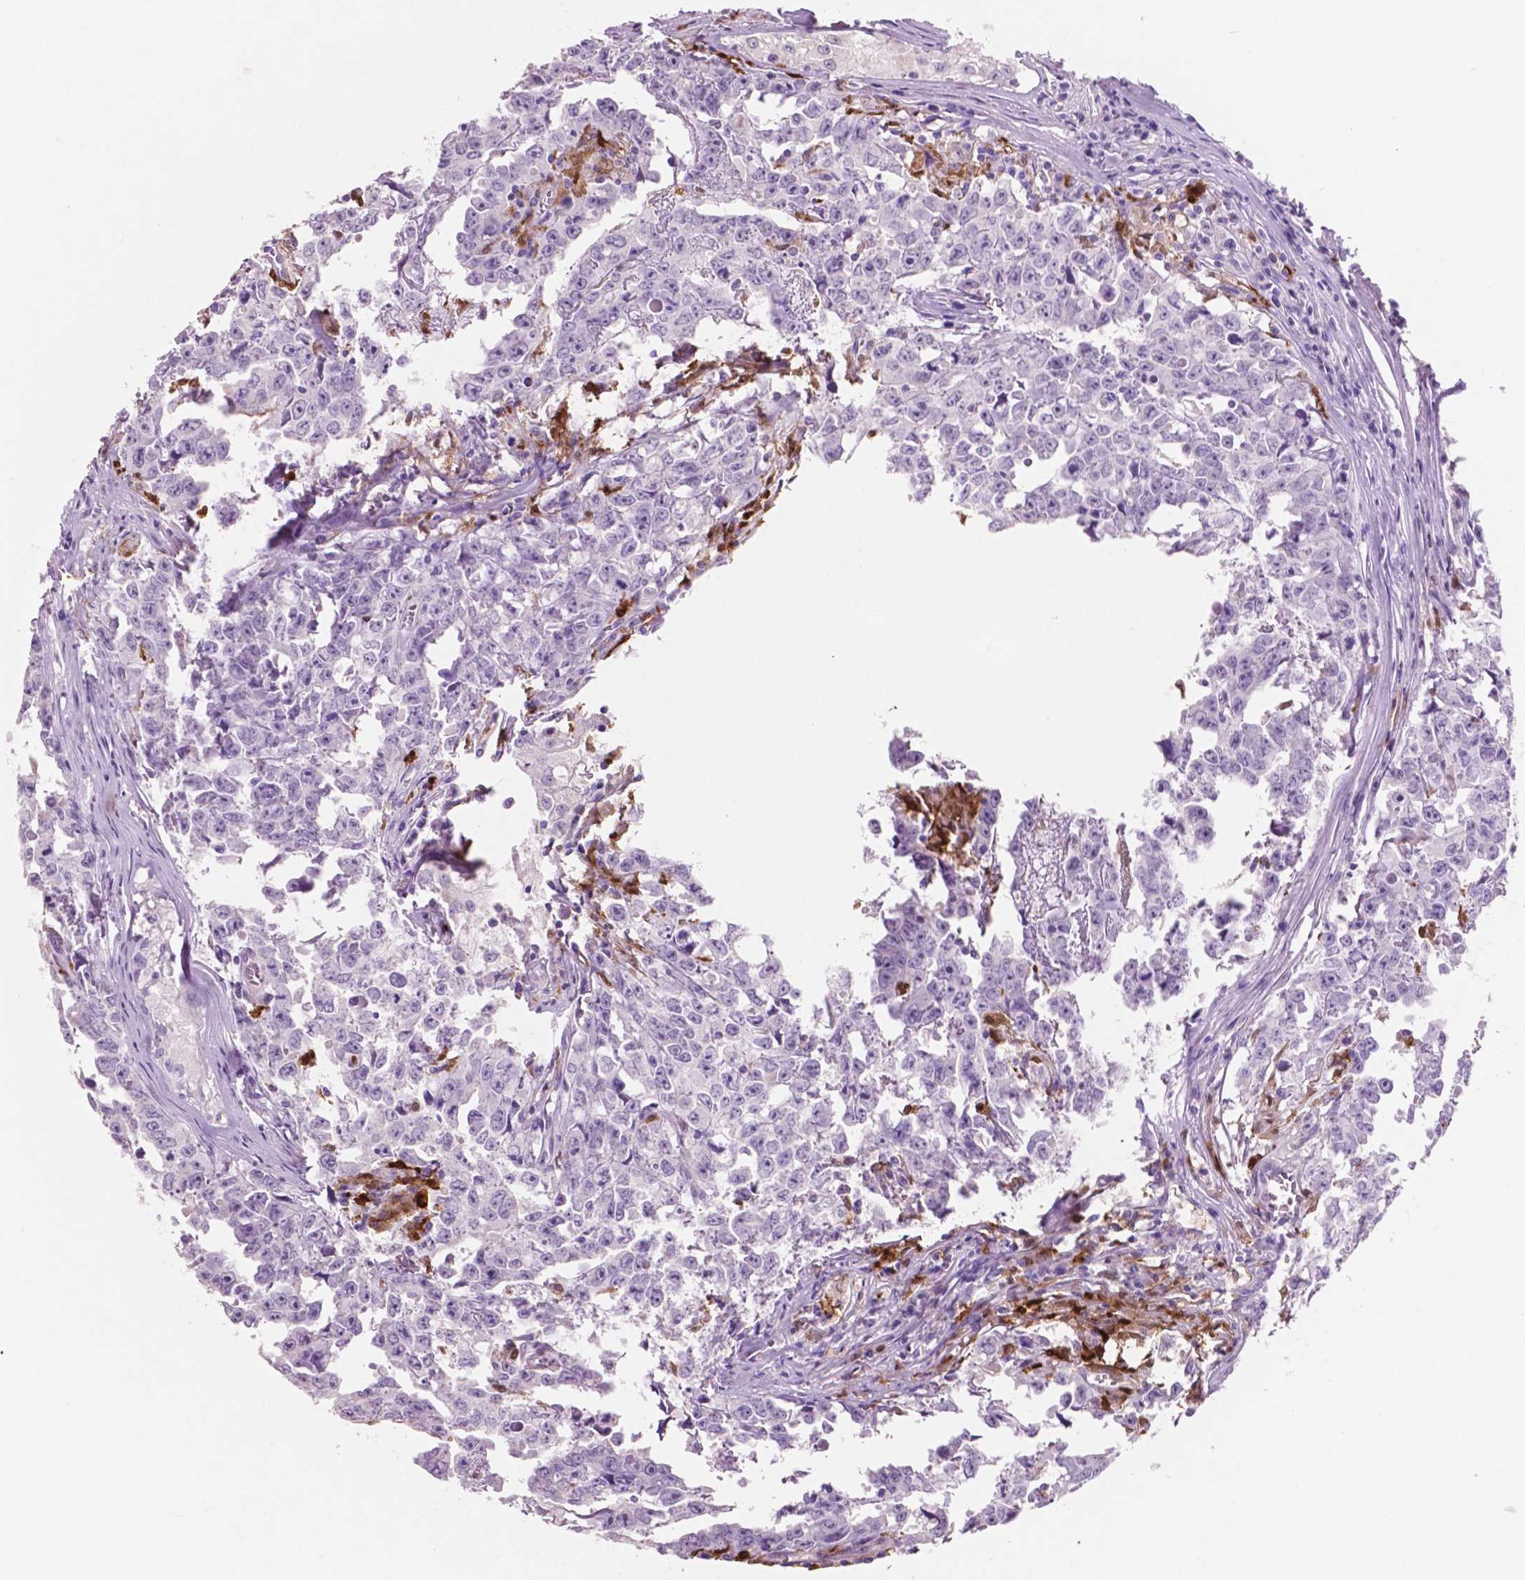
{"staining": {"intensity": "negative", "quantity": "none", "location": "none"}, "tissue": "testis cancer", "cell_type": "Tumor cells", "image_type": "cancer", "snomed": [{"axis": "morphology", "description": "Carcinoma, Embryonal, NOS"}, {"axis": "topography", "description": "Testis"}], "caption": "An image of human testis cancer is negative for staining in tumor cells.", "gene": "IDO1", "patient": {"sex": "male", "age": 22}}